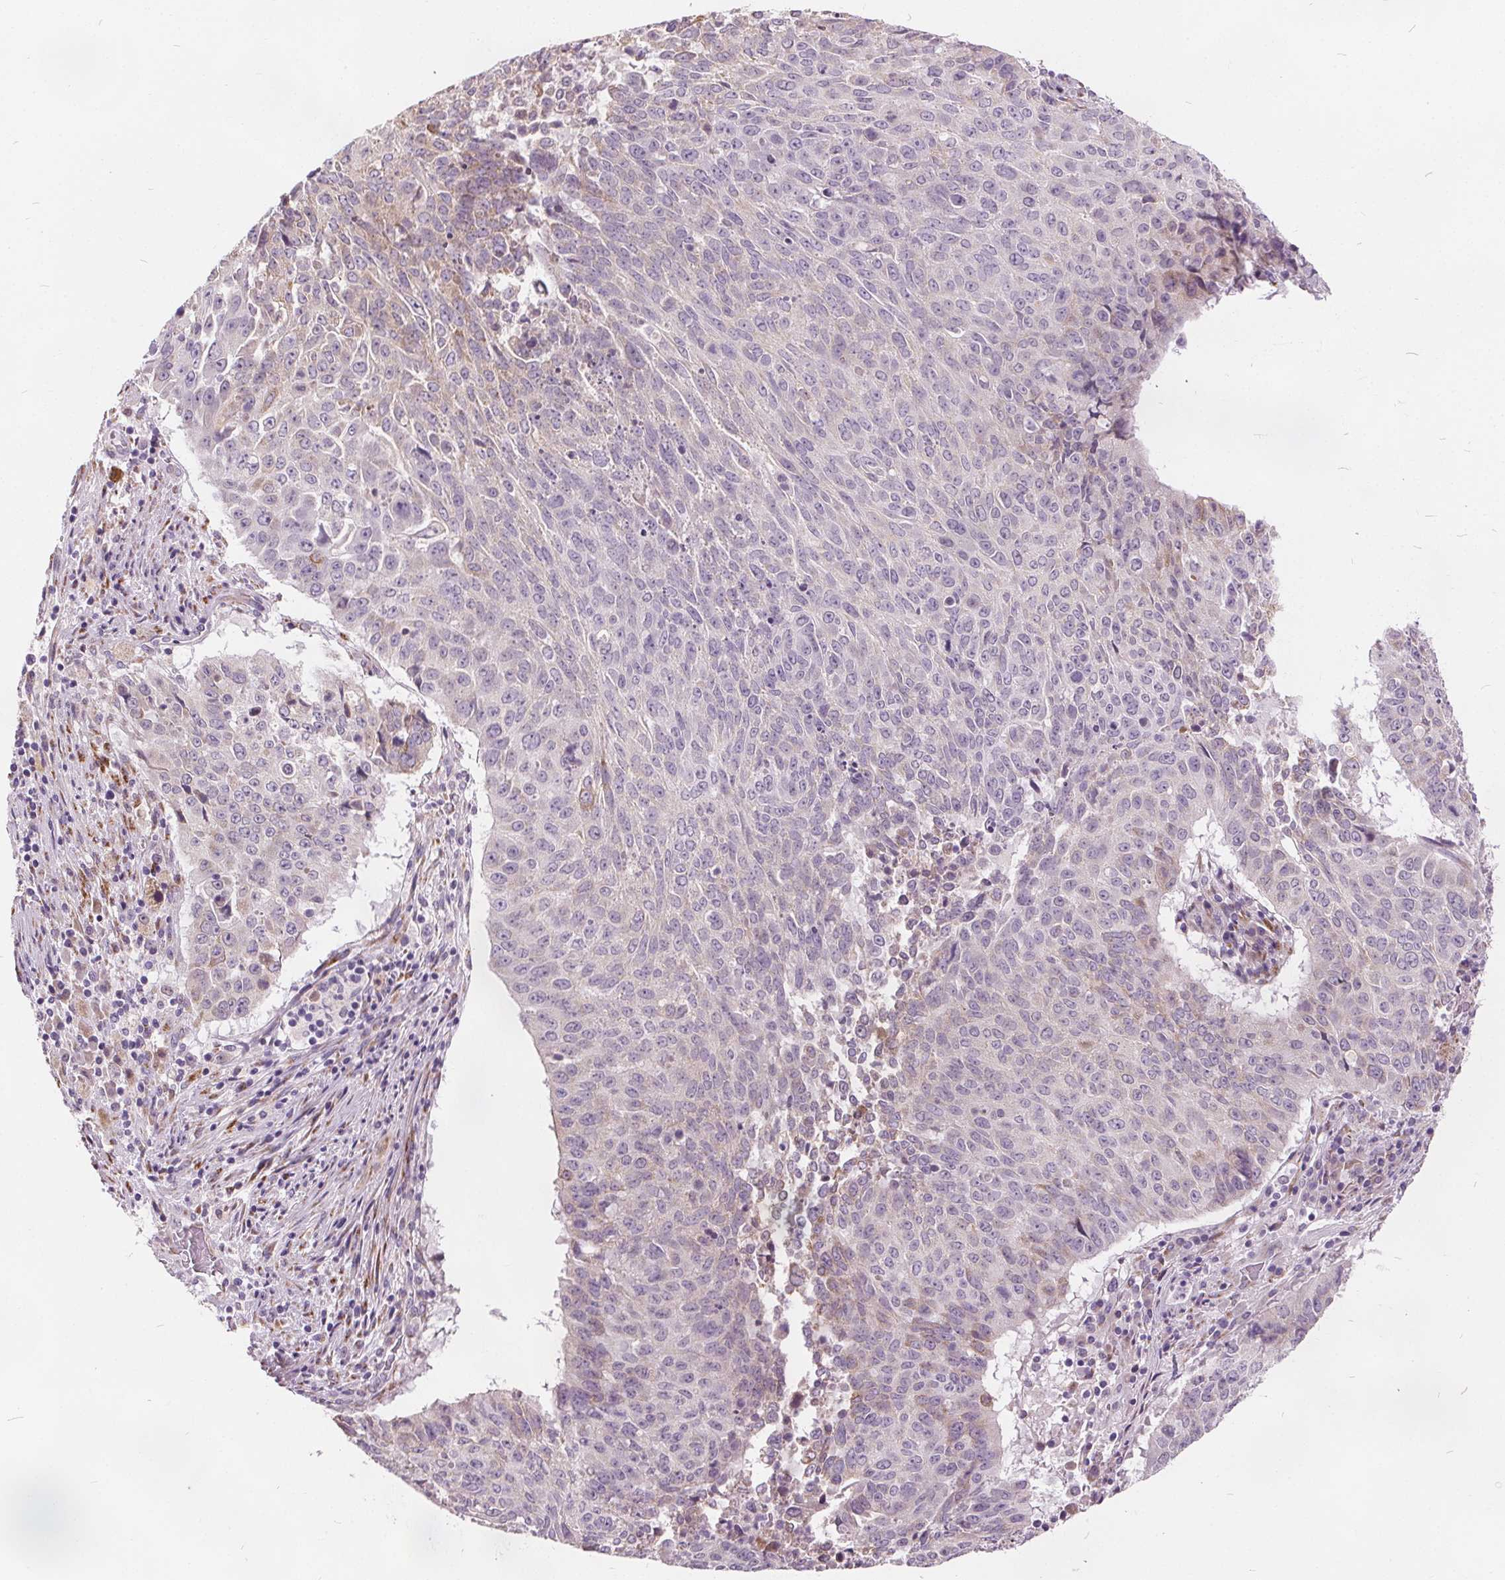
{"staining": {"intensity": "negative", "quantity": "none", "location": "none"}, "tissue": "lung cancer", "cell_type": "Tumor cells", "image_type": "cancer", "snomed": [{"axis": "morphology", "description": "Normal tissue, NOS"}, {"axis": "morphology", "description": "Squamous cell carcinoma, NOS"}, {"axis": "topography", "description": "Bronchus"}, {"axis": "topography", "description": "Lung"}], "caption": "Tumor cells show no significant protein positivity in lung cancer (squamous cell carcinoma).", "gene": "ACOX2", "patient": {"sex": "male", "age": 64}}